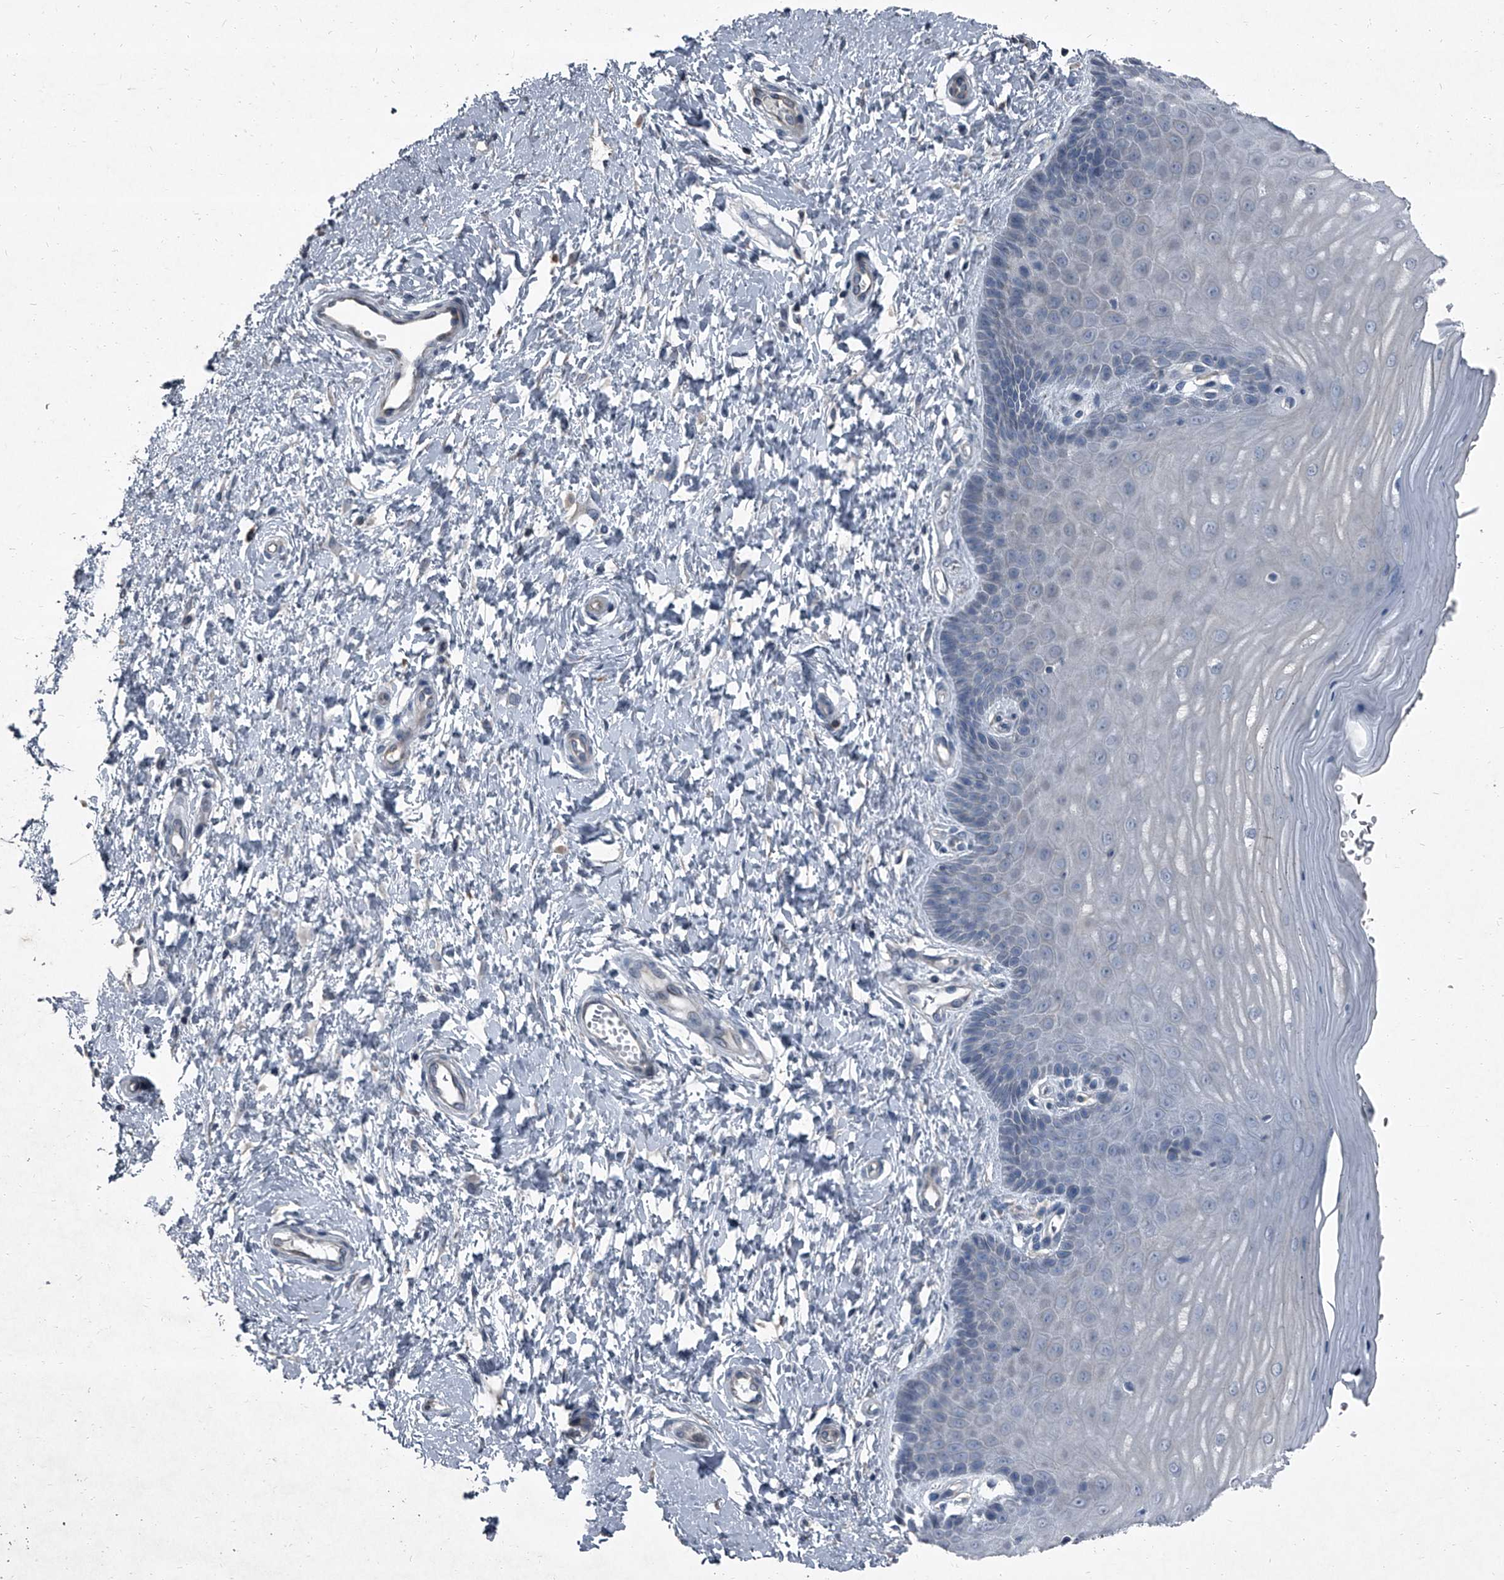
{"staining": {"intensity": "negative", "quantity": "none", "location": "none"}, "tissue": "cervix", "cell_type": "Glandular cells", "image_type": "normal", "snomed": [{"axis": "morphology", "description": "Normal tissue, NOS"}, {"axis": "topography", "description": "Cervix"}], "caption": "Micrograph shows no protein staining in glandular cells of benign cervix.", "gene": "HEPHL1", "patient": {"sex": "female", "age": 55}}